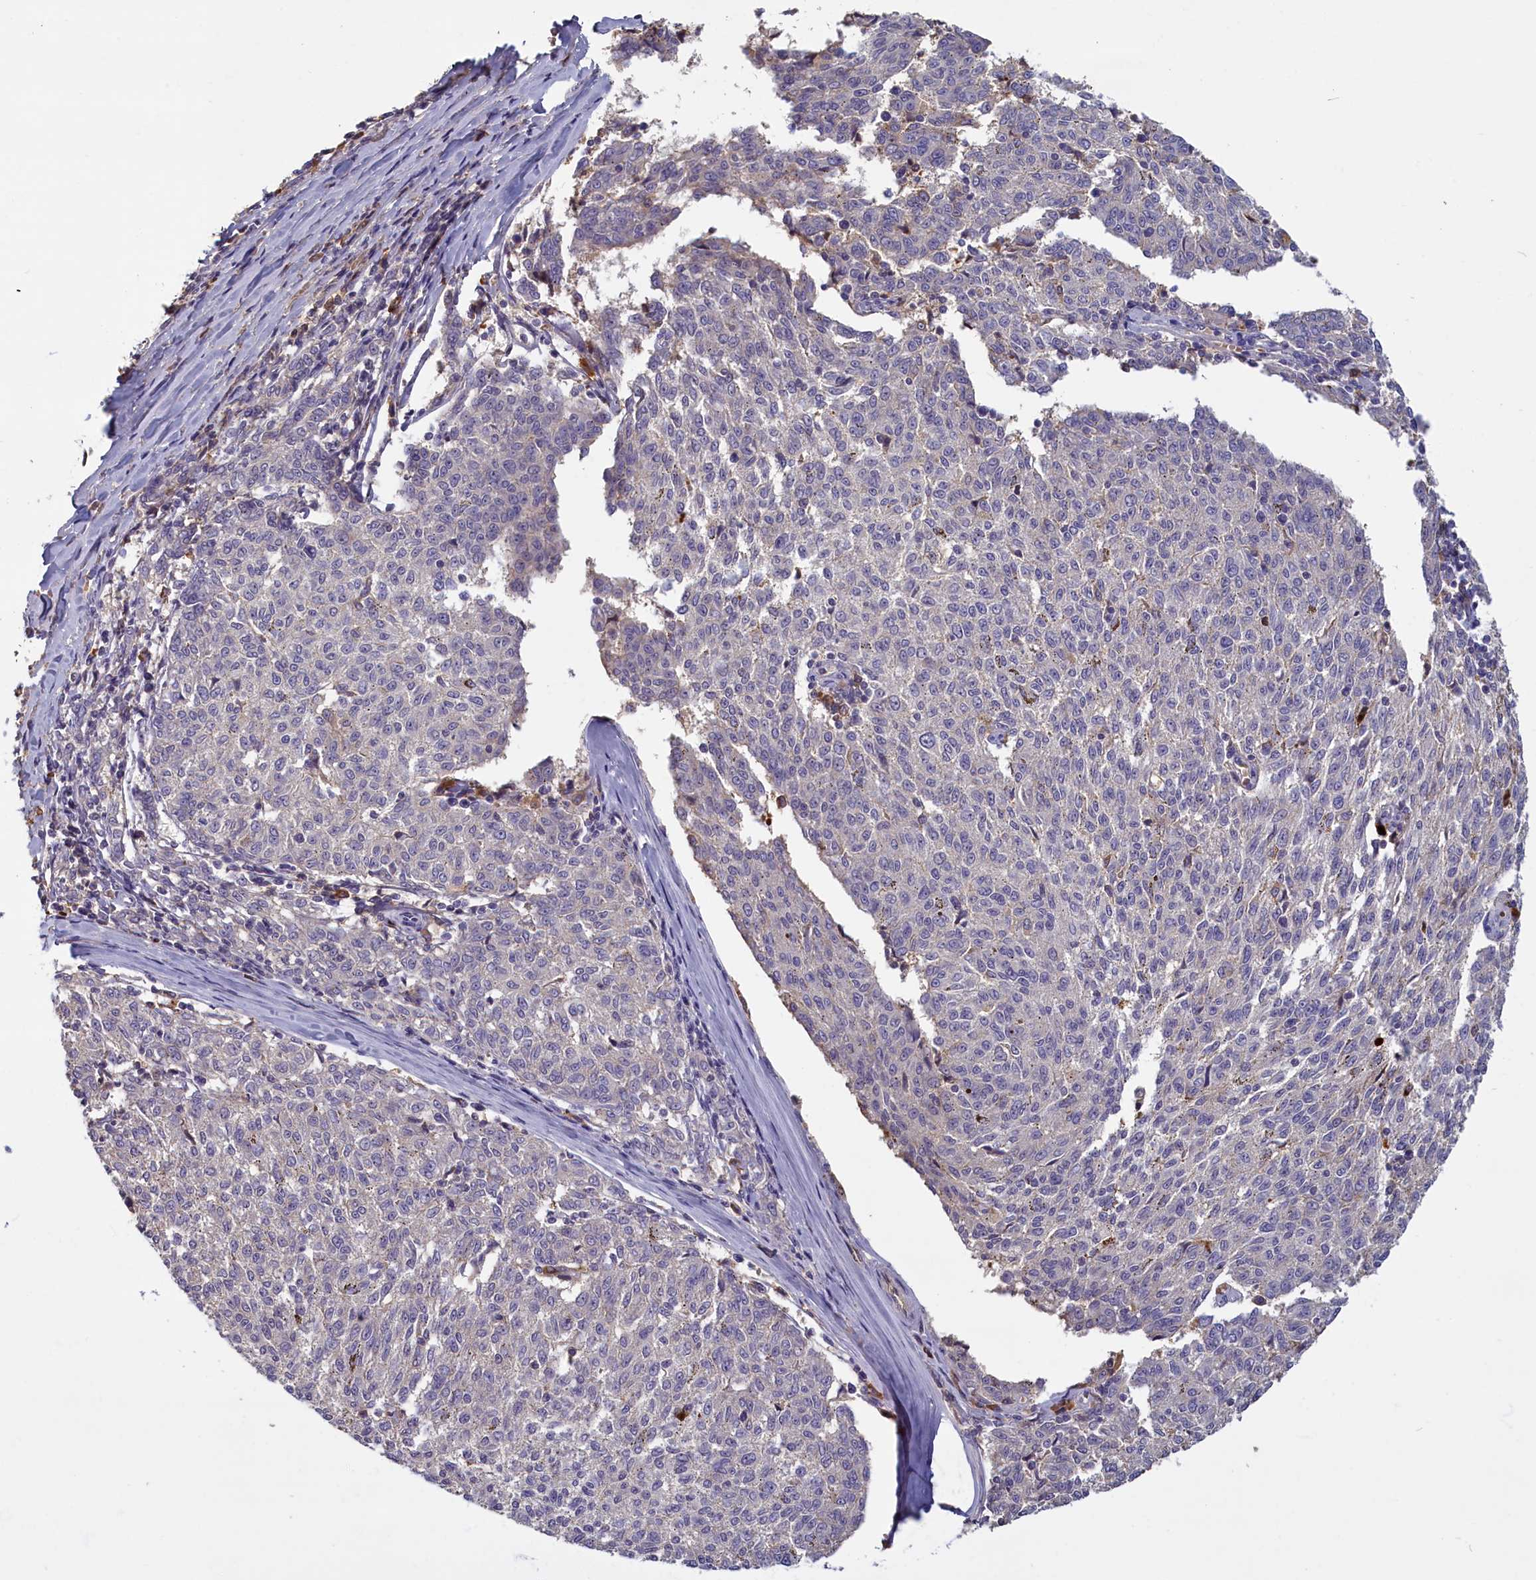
{"staining": {"intensity": "negative", "quantity": "none", "location": "none"}, "tissue": "melanoma", "cell_type": "Tumor cells", "image_type": "cancer", "snomed": [{"axis": "morphology", "description": "Malignant melanoma, NOS"}, {"axis": "topography", "description": "Skin"}], "caption": "The micrograph shows no significant staining in tumor cells of melanoma.", "gene": "SV2C", "patient": {"sex": "female", "age": 72}}